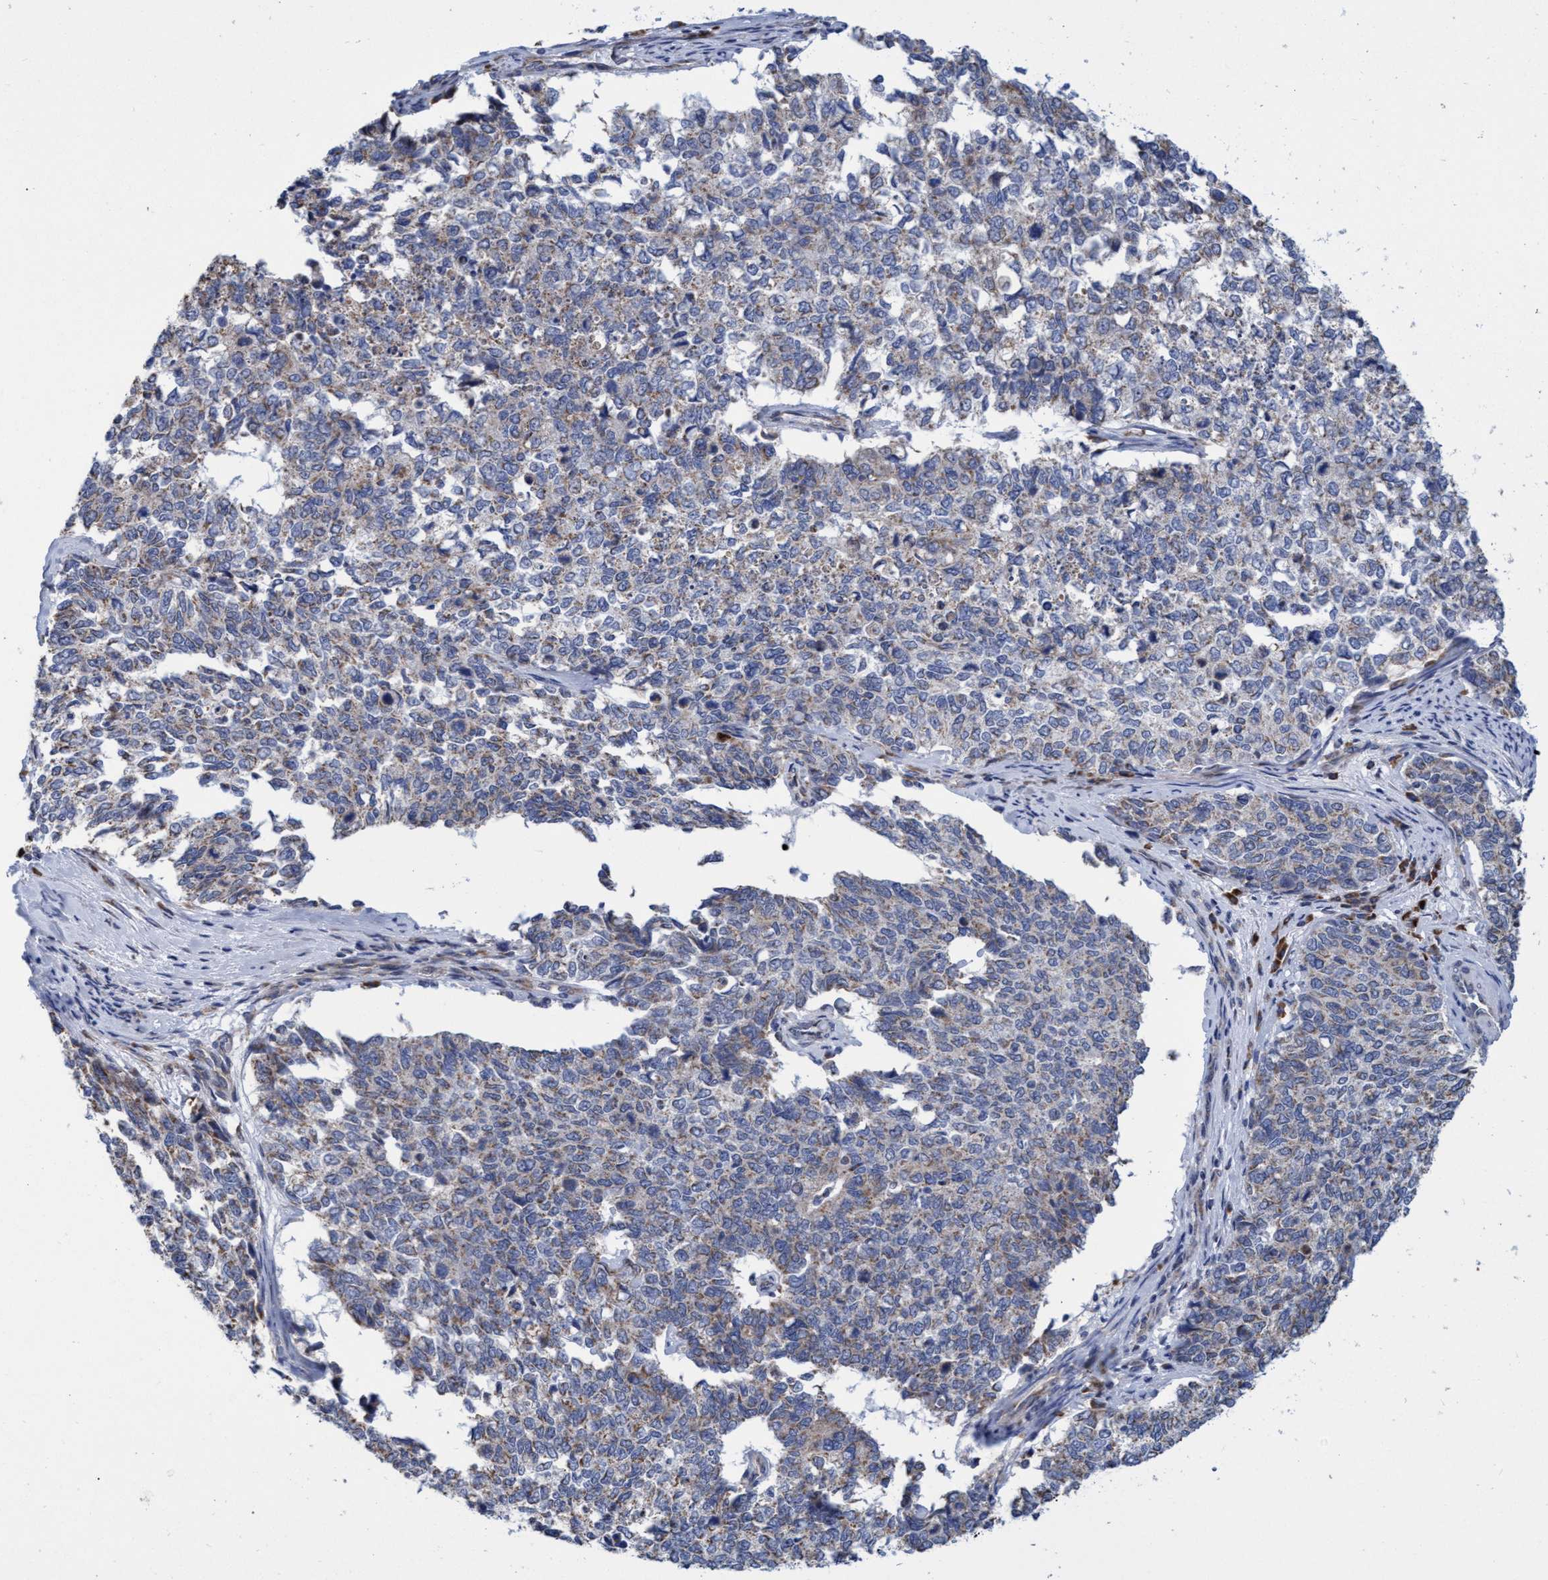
{"staining": {"intensity": "weak", "quantity": "<25%", "location": "cytoplasmic/membranous"}, "tissue": "cervical cancer", "cell_type": "Tumor cells", "image_type": "cancer", "snomed": [{"axis": "morphology", "description": "Squamous cell carcinoma, NOS"}, {"axis": "topography", "description": "Cervix"}], "caption": "An image of human squamous cell carcinoma (cervical) is negative for staining in tumor cells. Brightfield microscopy of IHC stained with DAB (3,3'-diaminobenzidine) (brown) and hematoxylin (blue), captured at high magnification.", "gene": "NAT16", "patient": {"sex": "female", "age": 63}}